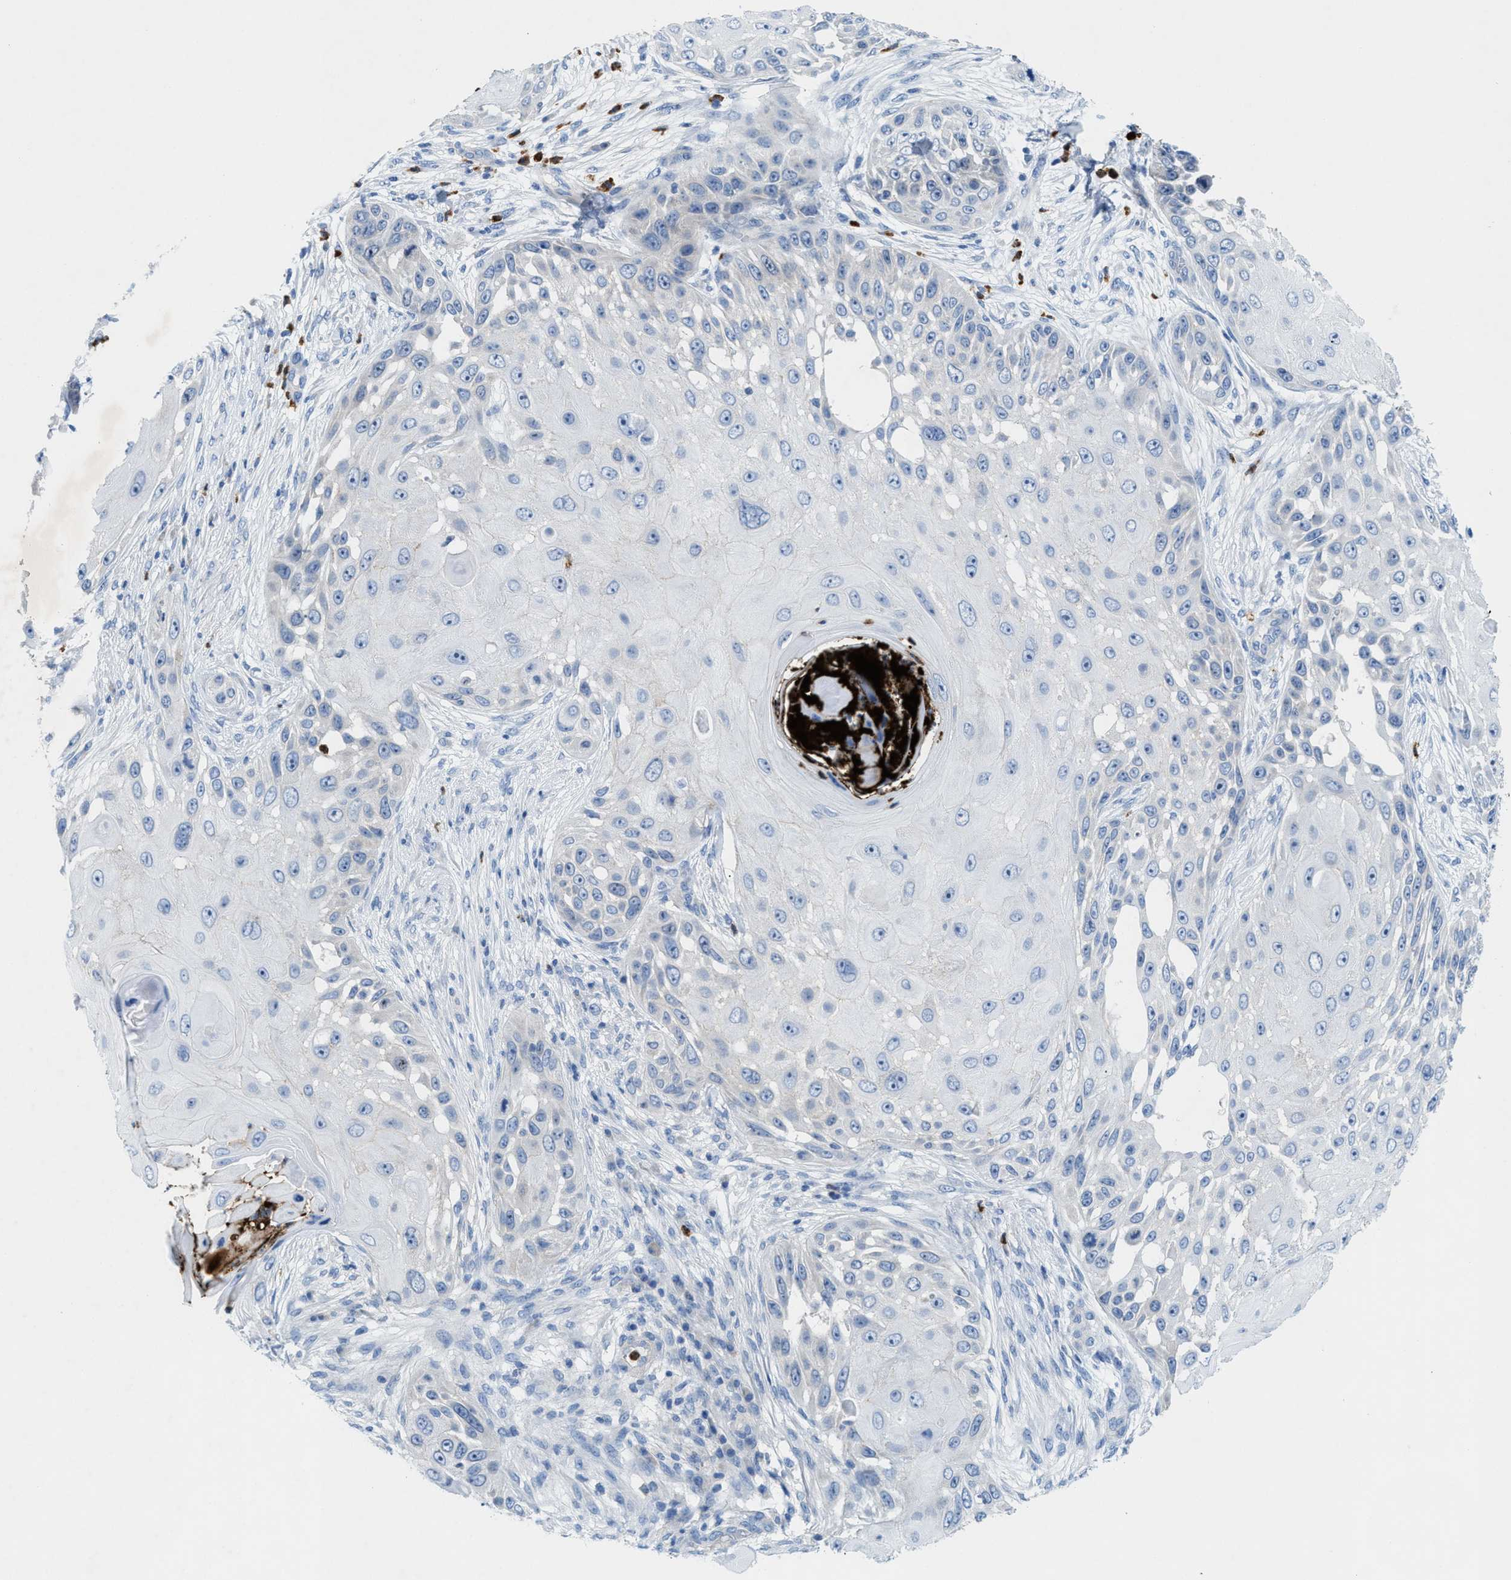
{"staining": {"intensity": "negative", "quantity": "none", "location": "none"}, "tissue": "skin cancer", "cell_type": "Tumor cells", "image_type": "cancer", "snomed": [{"axis": "morphology", "description": "Squamous cell carcinoma, NOS"}, {"axis": "topography", "description": "Skin"}], "caption": "IHC of skin cancer reveals no expression in tumor cells. (DAB (3,3'-diaminobenzidine) immunohistochemistry (IHC) visualized using brightfield microscopy, high magnification).", "gene": "CMTM1", "patient": {"sex": "female", "age": 44}}